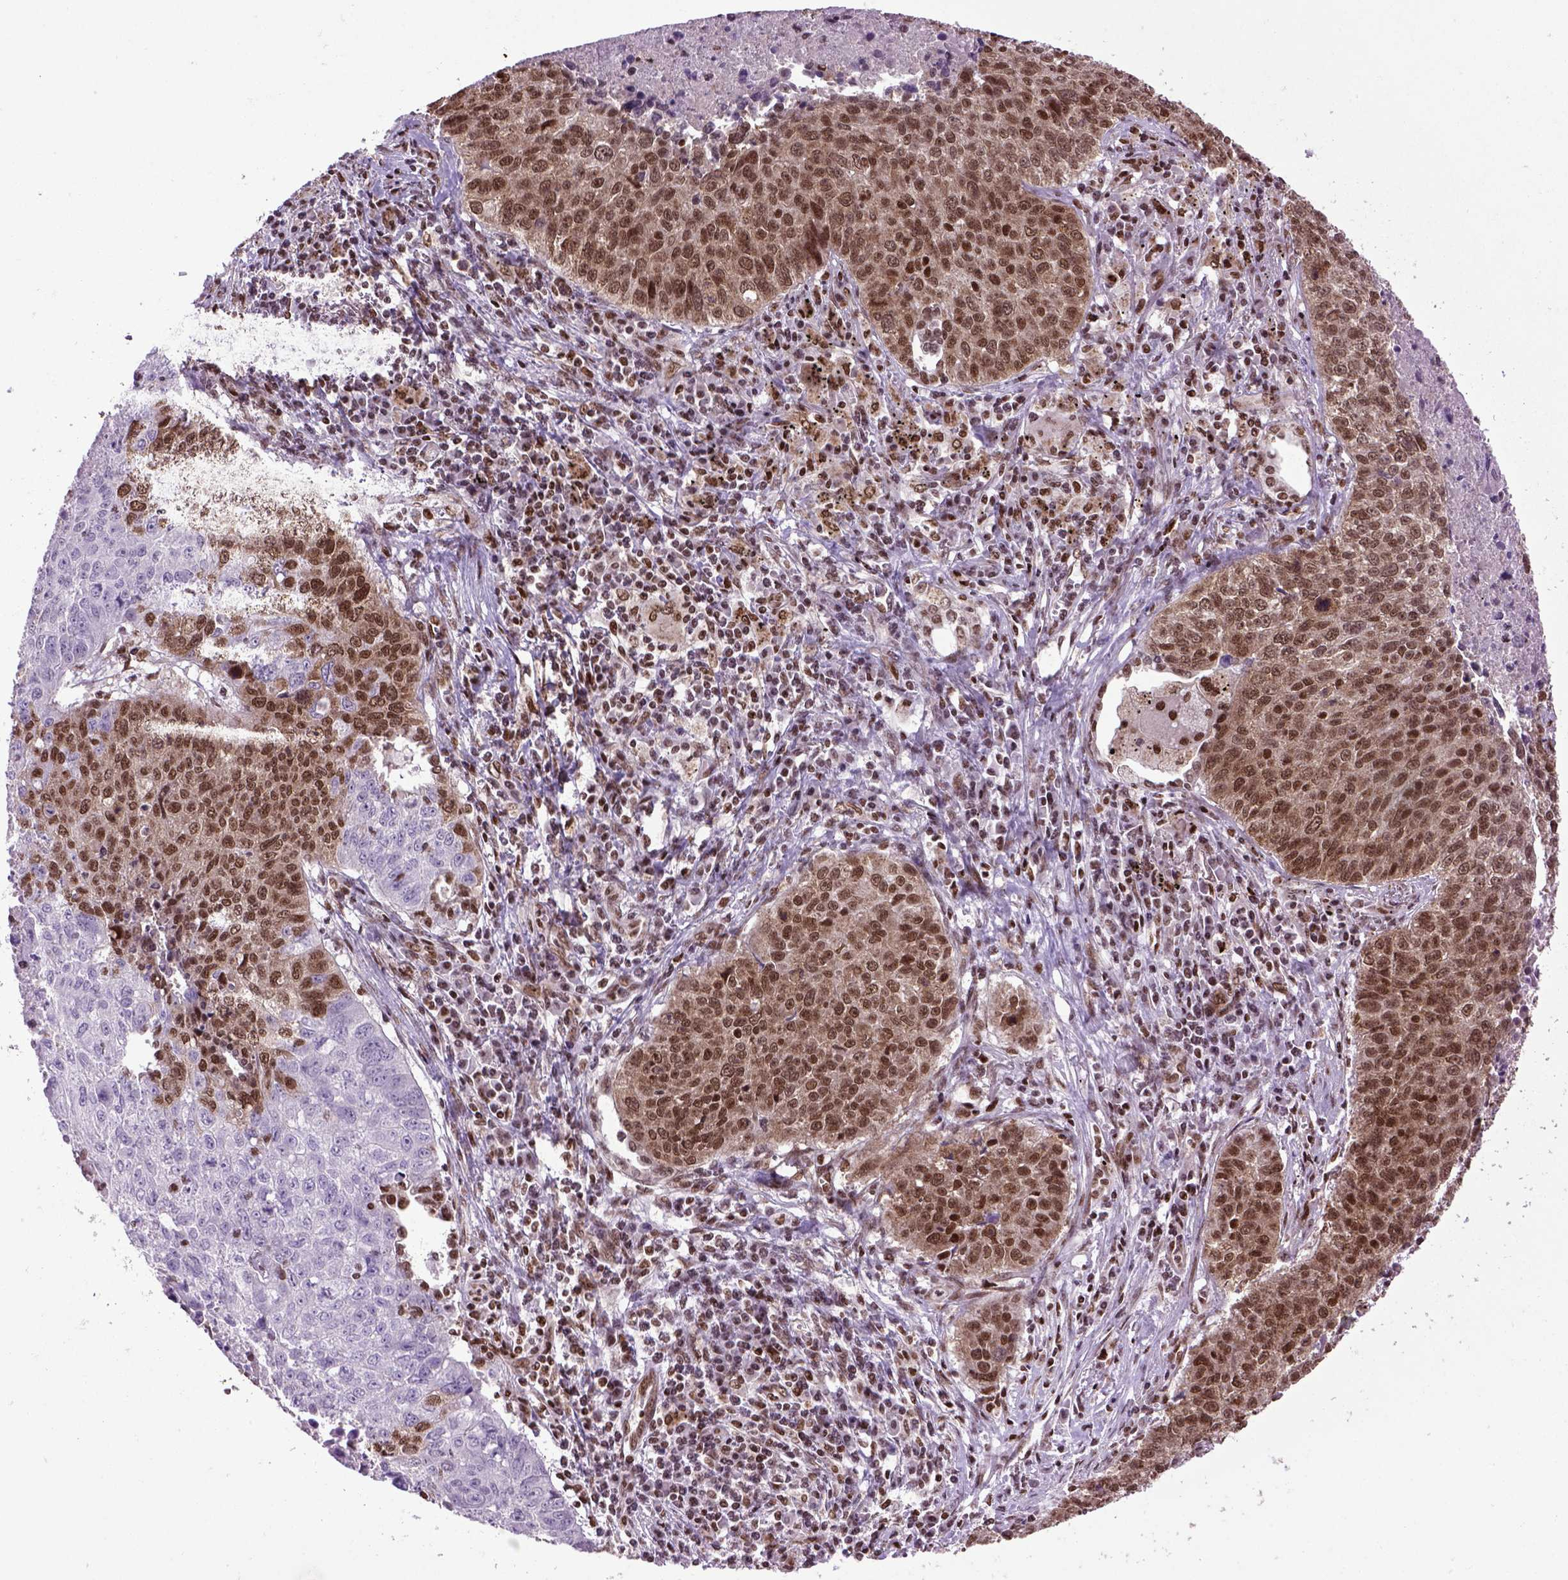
{"staining": {"intensity": "moderate", "quantity": ">75%", "location": "cytoplasmic/membranous,nuclear"}, "tissue": "lung cancer", "cell_type": "Tumor cells", "image_type": "cancer", "snomed": [{"axis": "morphology", "description": "Normal morphology"}, {"axis": "morphology", "description": "Aneuploidy"}, {"axis": "morphology", "description": "Squamous cell carcinoma, NOS"}, {"axis": "topography", "description": "Lymph node"}, {"axis": "topography", "description": "Lung"}], "caption": "Moderate cytoplasmic/membranous and nuclear expression for a protein is identified in approximately >75% of tumor cells of lung cancer (aneuploidy) using IHC.", "gene": "CELF1", "patient": {"sex": "female", "age": 76}}